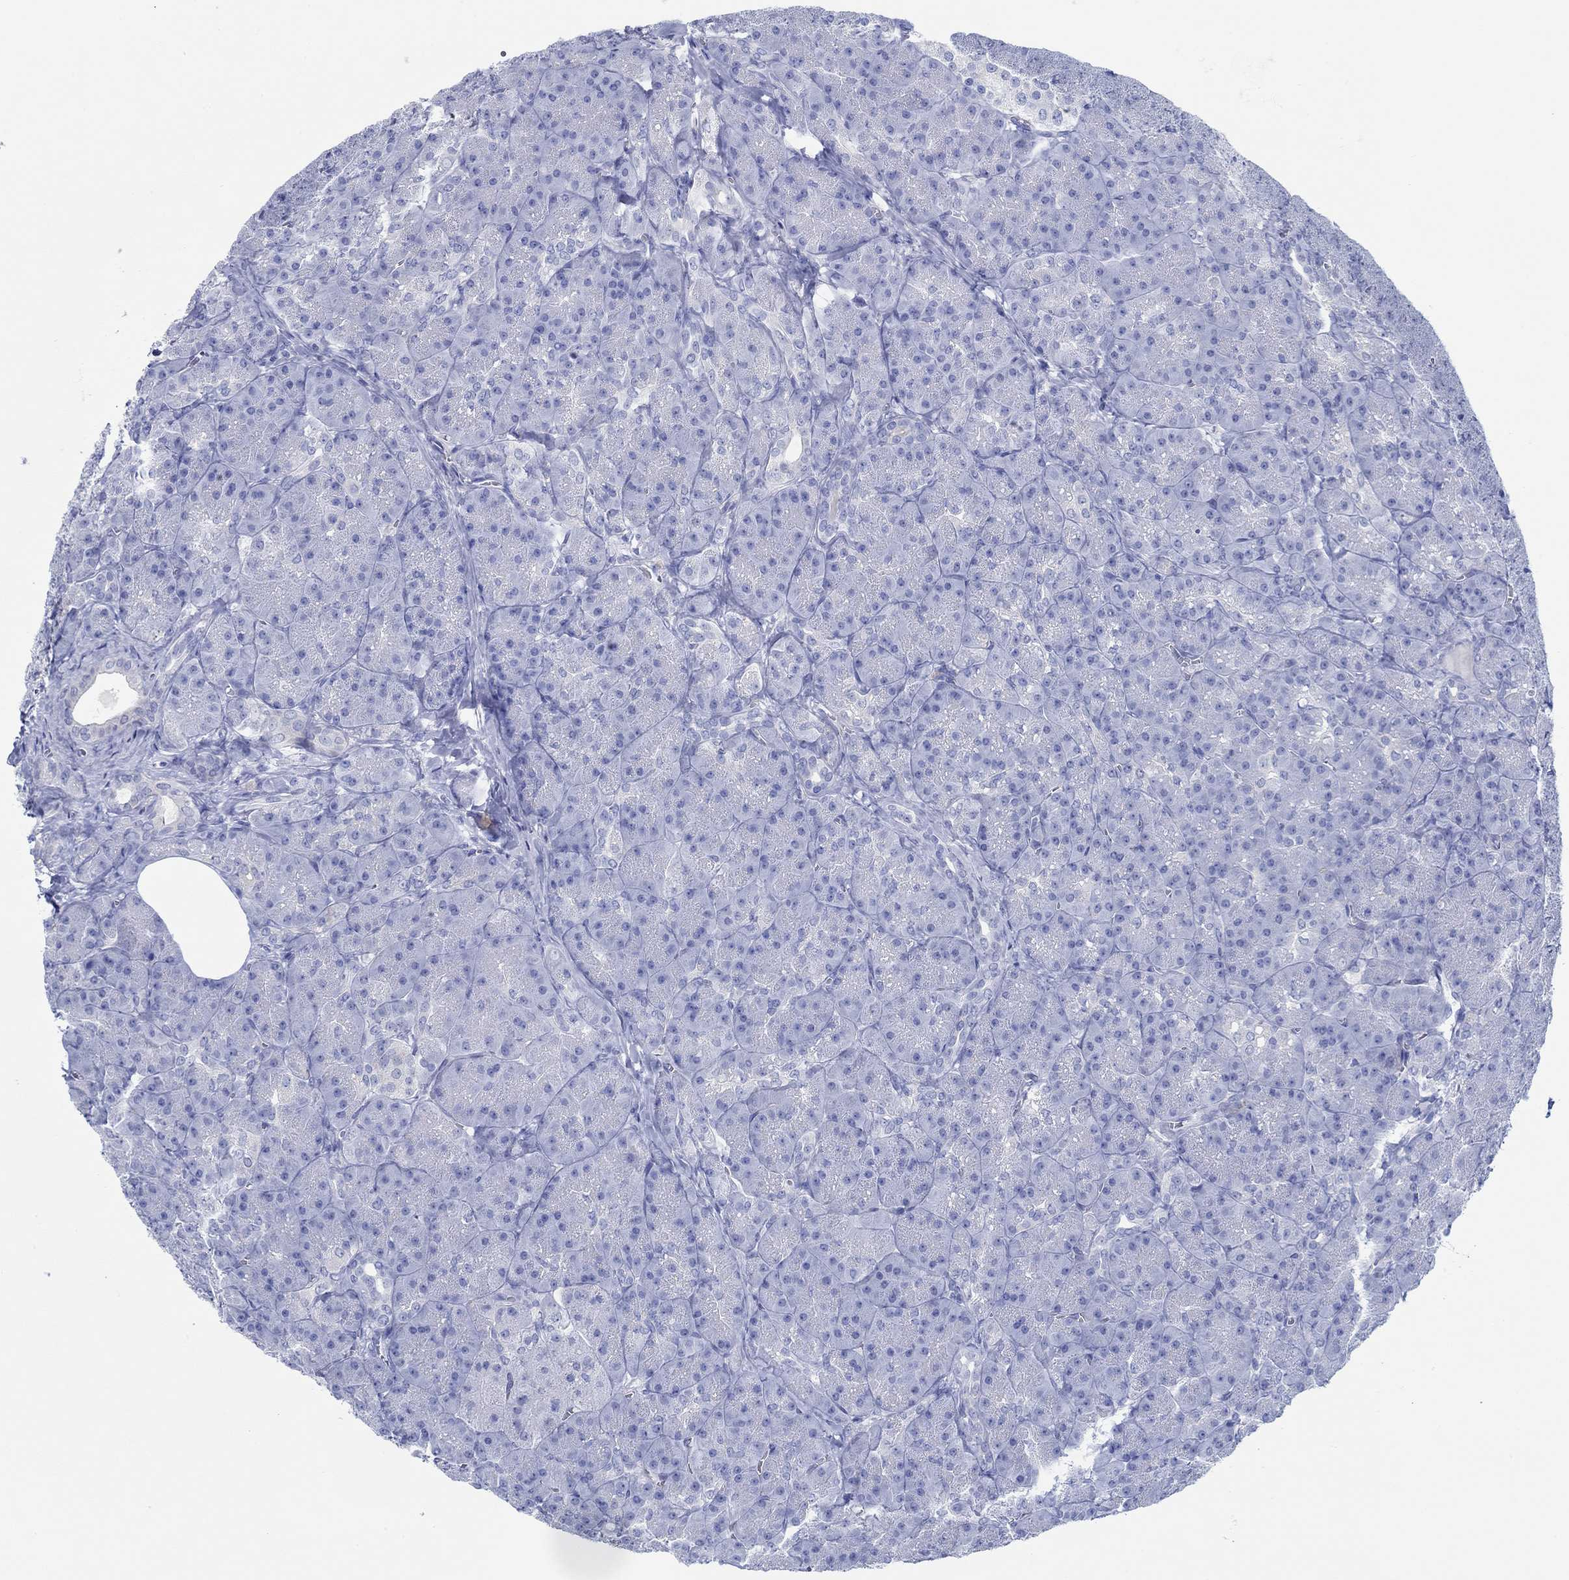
{"staining": {"intensity": "negative", "quantity": "none", "location": "none"}, "tissue": "pancreas", "cell_type": "Exocrine glandular cells", "image_type": "normal", "snomed": [{"axis": "morphology", "description": "Normal tissue, NOS"}, {"axis": "topography", "description": "Pancreas"}], "caption": "Immunohistochemistry (IHC) of benign pancreas exhibits no expression in exocrine glandular cells. Nuclei are stained in blue.", "gene": "IGFBP6", "patient": {"sex": "male", "age": 57}}